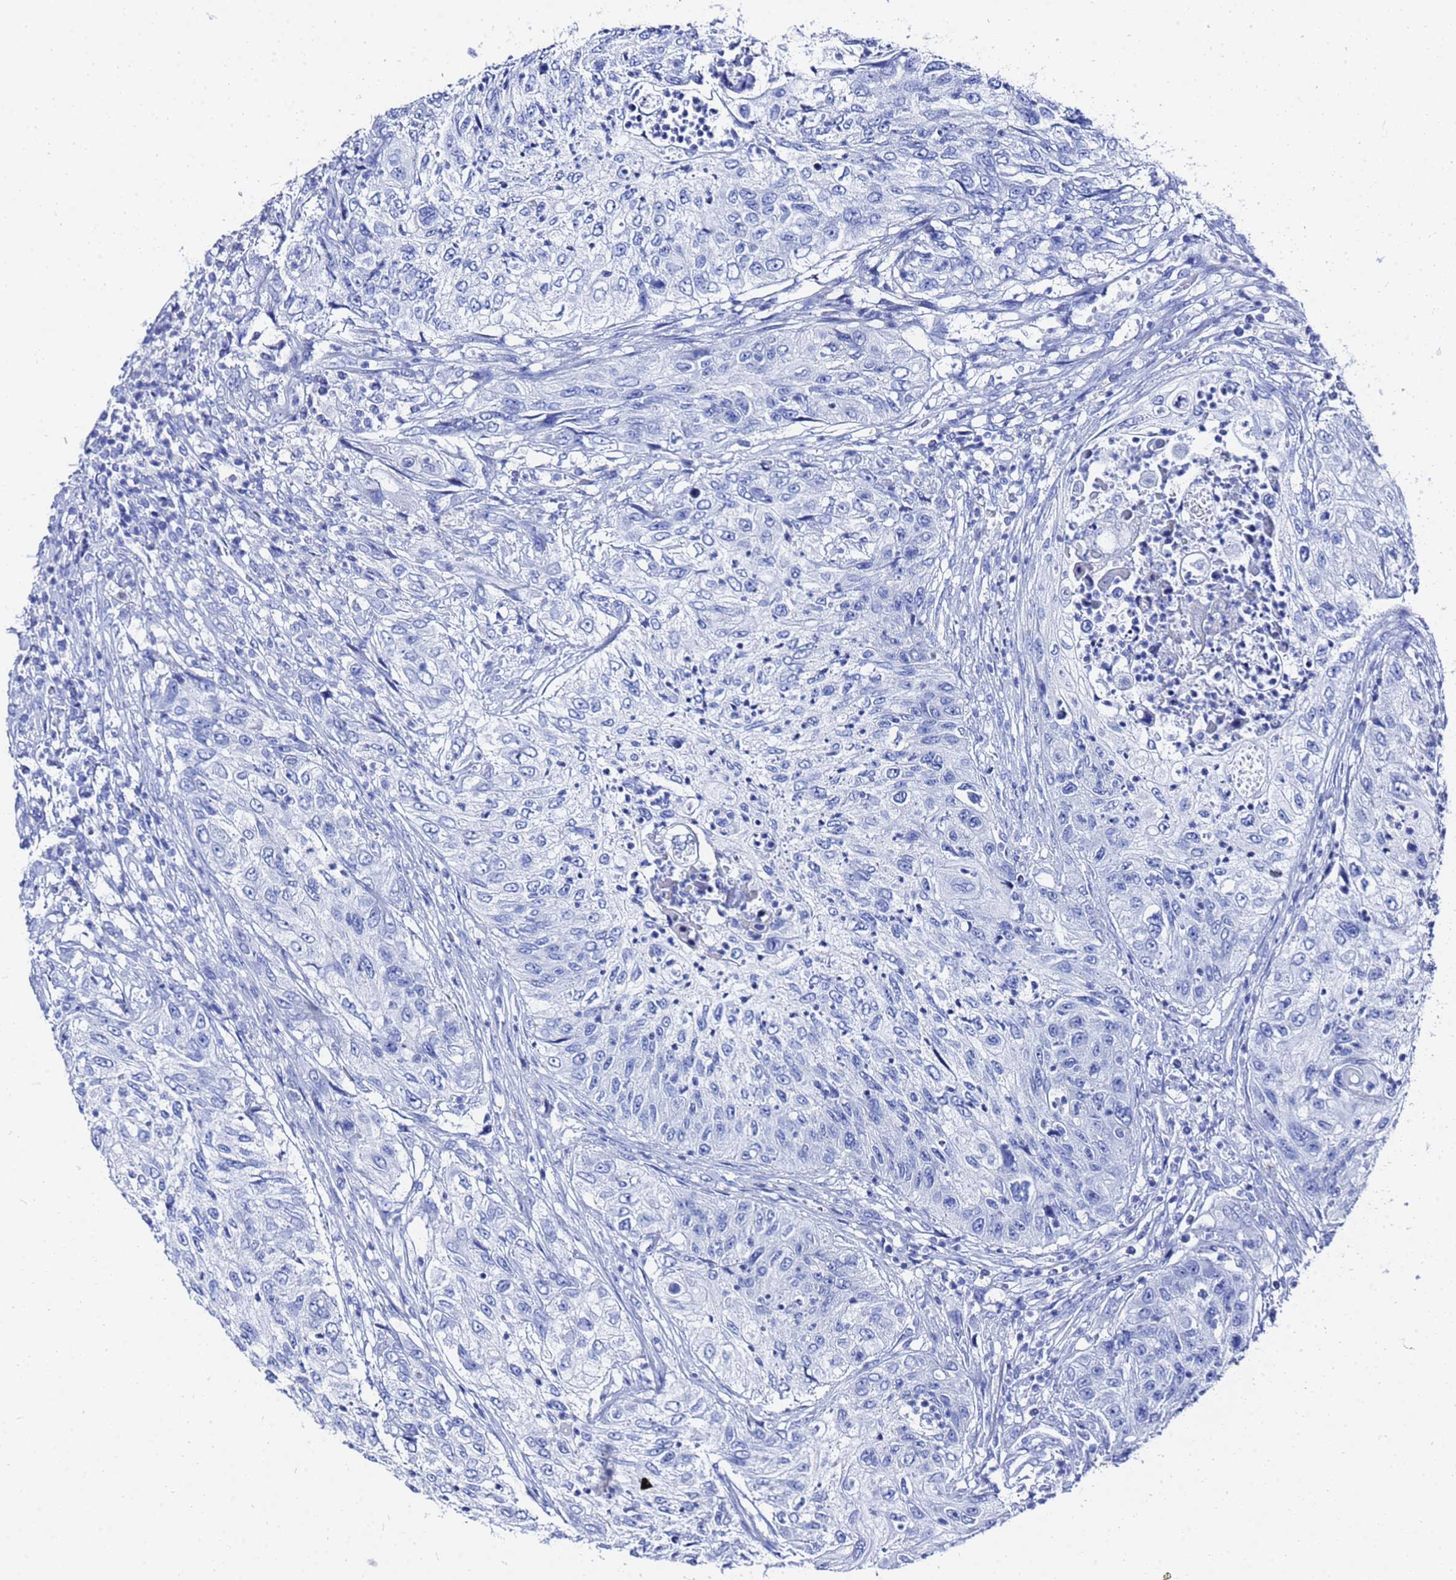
{"staining": {"intensity": "negative", "quantity": "none", "location": "none"}, "tissue": "urothelial cancer", "cell_type": "Tumor cells", "image_type": "cancer", "snomed": [{"axis": "morphology", "description": "Urothelial carcinoma, High grade"}, {"axis": "topography", "description": "Urinary bladder"}], "caption": "Tumor cells are negative for brown protein staining in urothelial cancer.", "gene": "GGT1", "patient": {"sex": "female", "age": 60}}